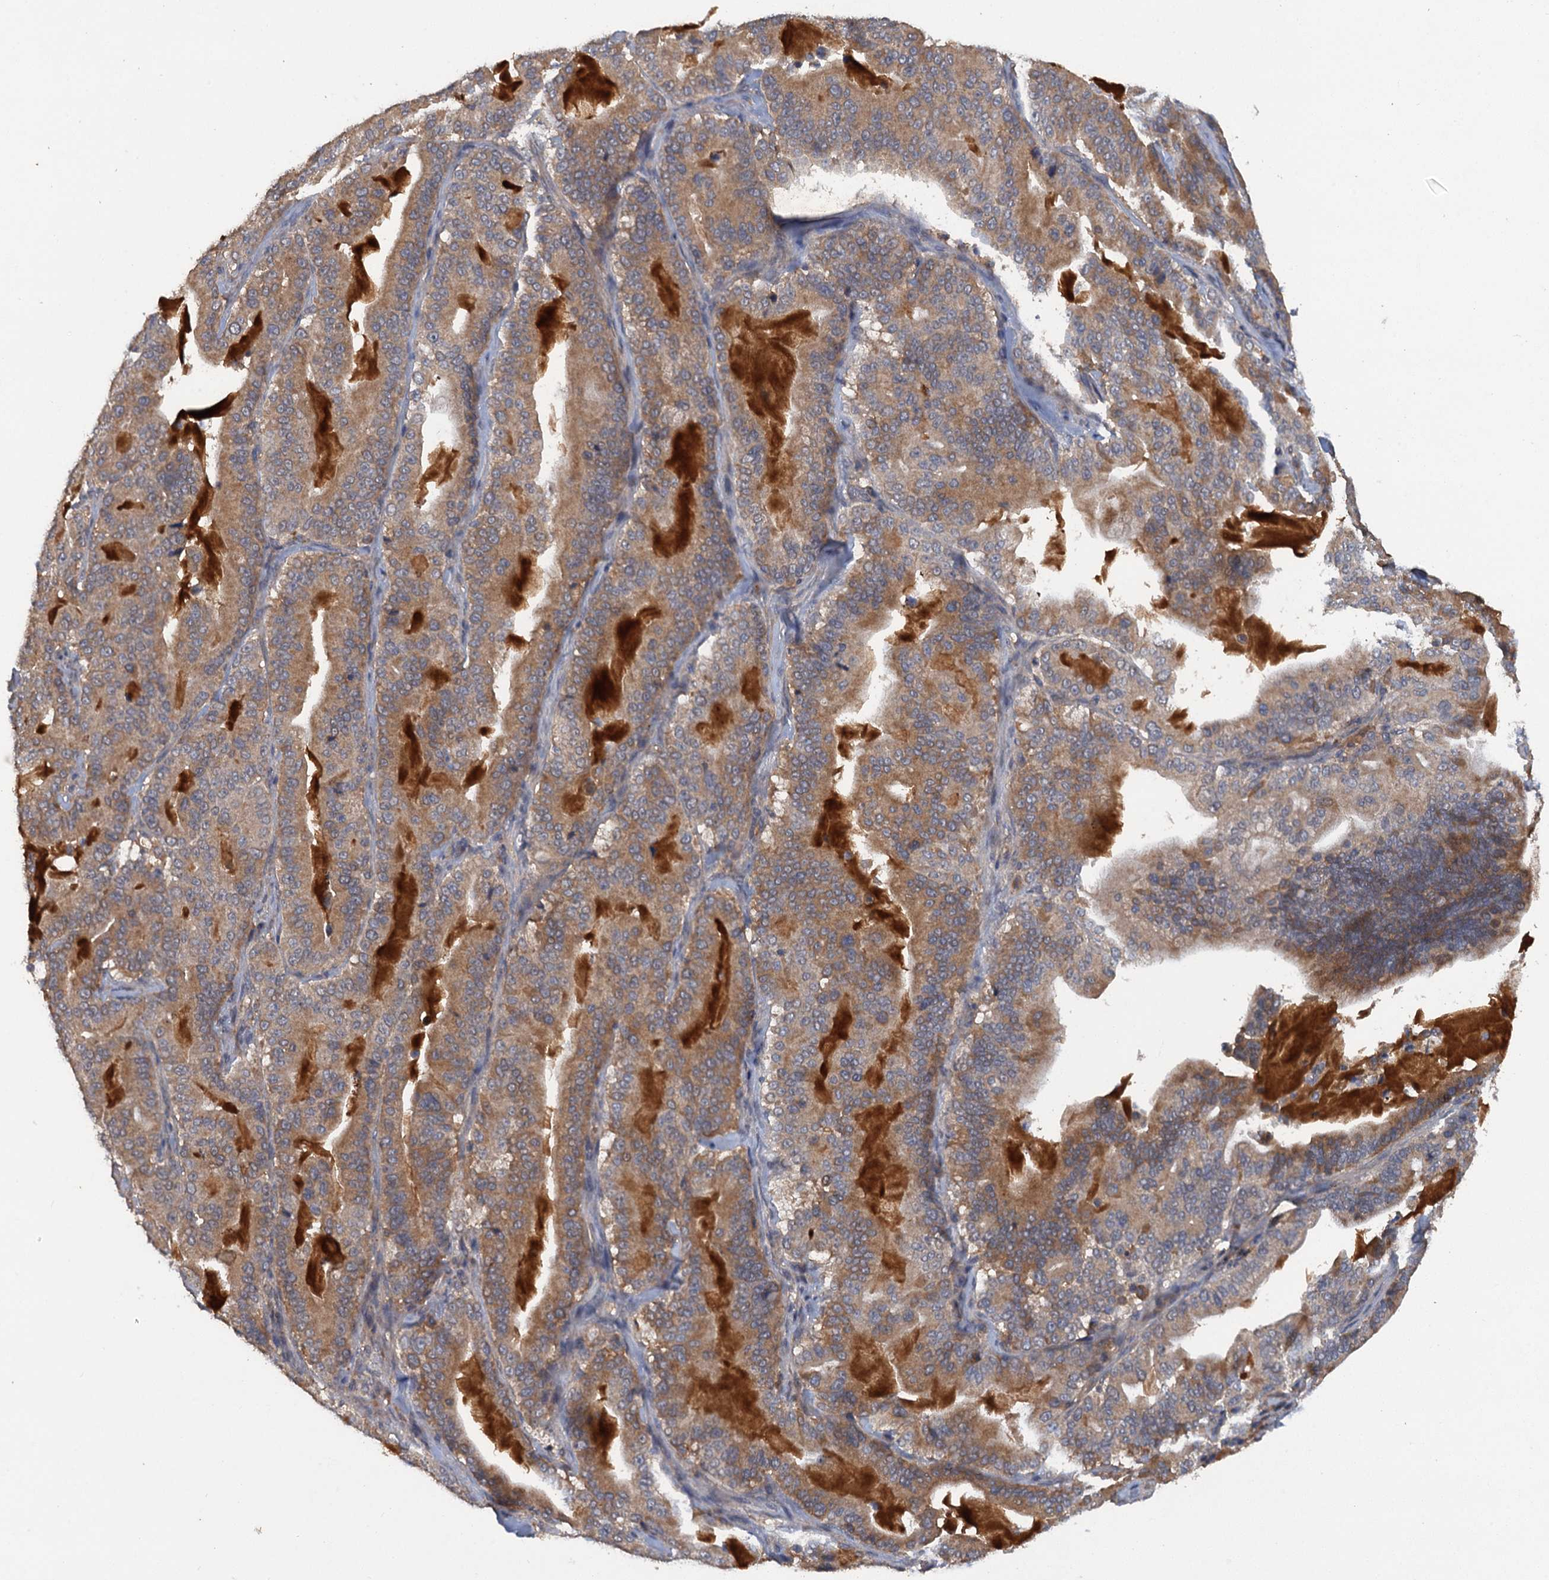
{"staining": {"intensity": "moderate", "quantity": ">75%", "location": "cytoplasmic/membranous"}, "tissue": "pancreatic cancer", "cell_type": "Tumor cells", "image_type": "cancer", "snomed": [{"axis": "morphology", "description": "Adenocarcinoma, NOS"}, {"axis": "topography", "description": "Pancreas"}], "caption": "This is a micrograph of immunohistochemistry staining of adenocarcinoma (pancreatic), which shows moderate positivity in the cytoplasmic/membranous of tumor cells.", "gene": "HAPLN3", "patient": {"sex": "male", "age": 63}}